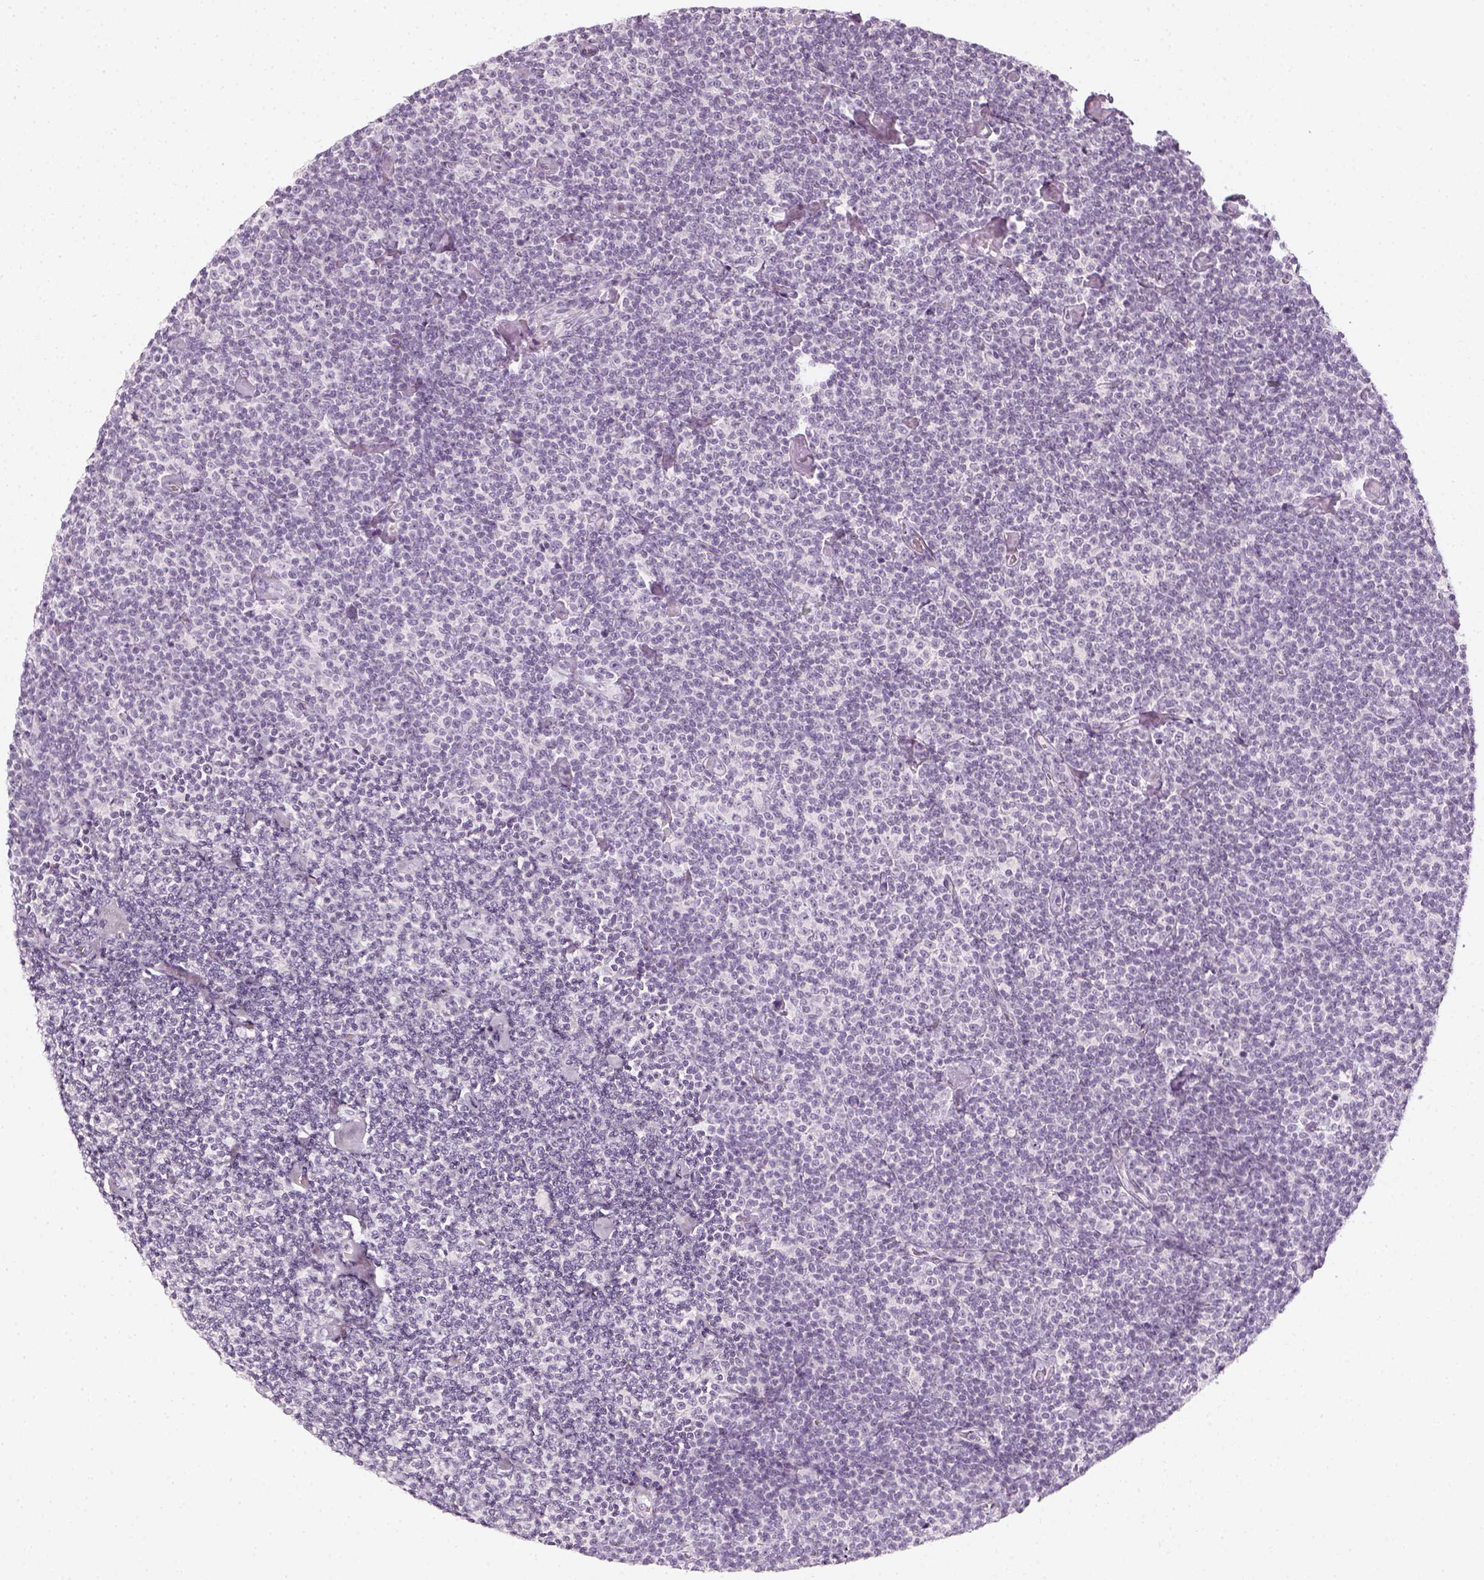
{"staining": {"intensity": "negative", "quantity": "none", "location": "none"}, "tissue": "lymphoma", "cell_type": "Tumor cells", "image_type": "cancer", "snomed": [{"axis": "morphology", "description": "Malignant lymphoma, non-Hodgkin's type, Low grade"}, {"axis": "topography", "description": "Lymph node"}], "caption": "A photomicrograph of low-grade malignant lymphoma, non-Hodgkin's type stained for a protein exhibits no brown staining in tumor cells. (Immunohistochemistry, brightfield microscopy, high magnification).", "gene": "KRT25", "patient": {"sex": "male", "age": 81}}